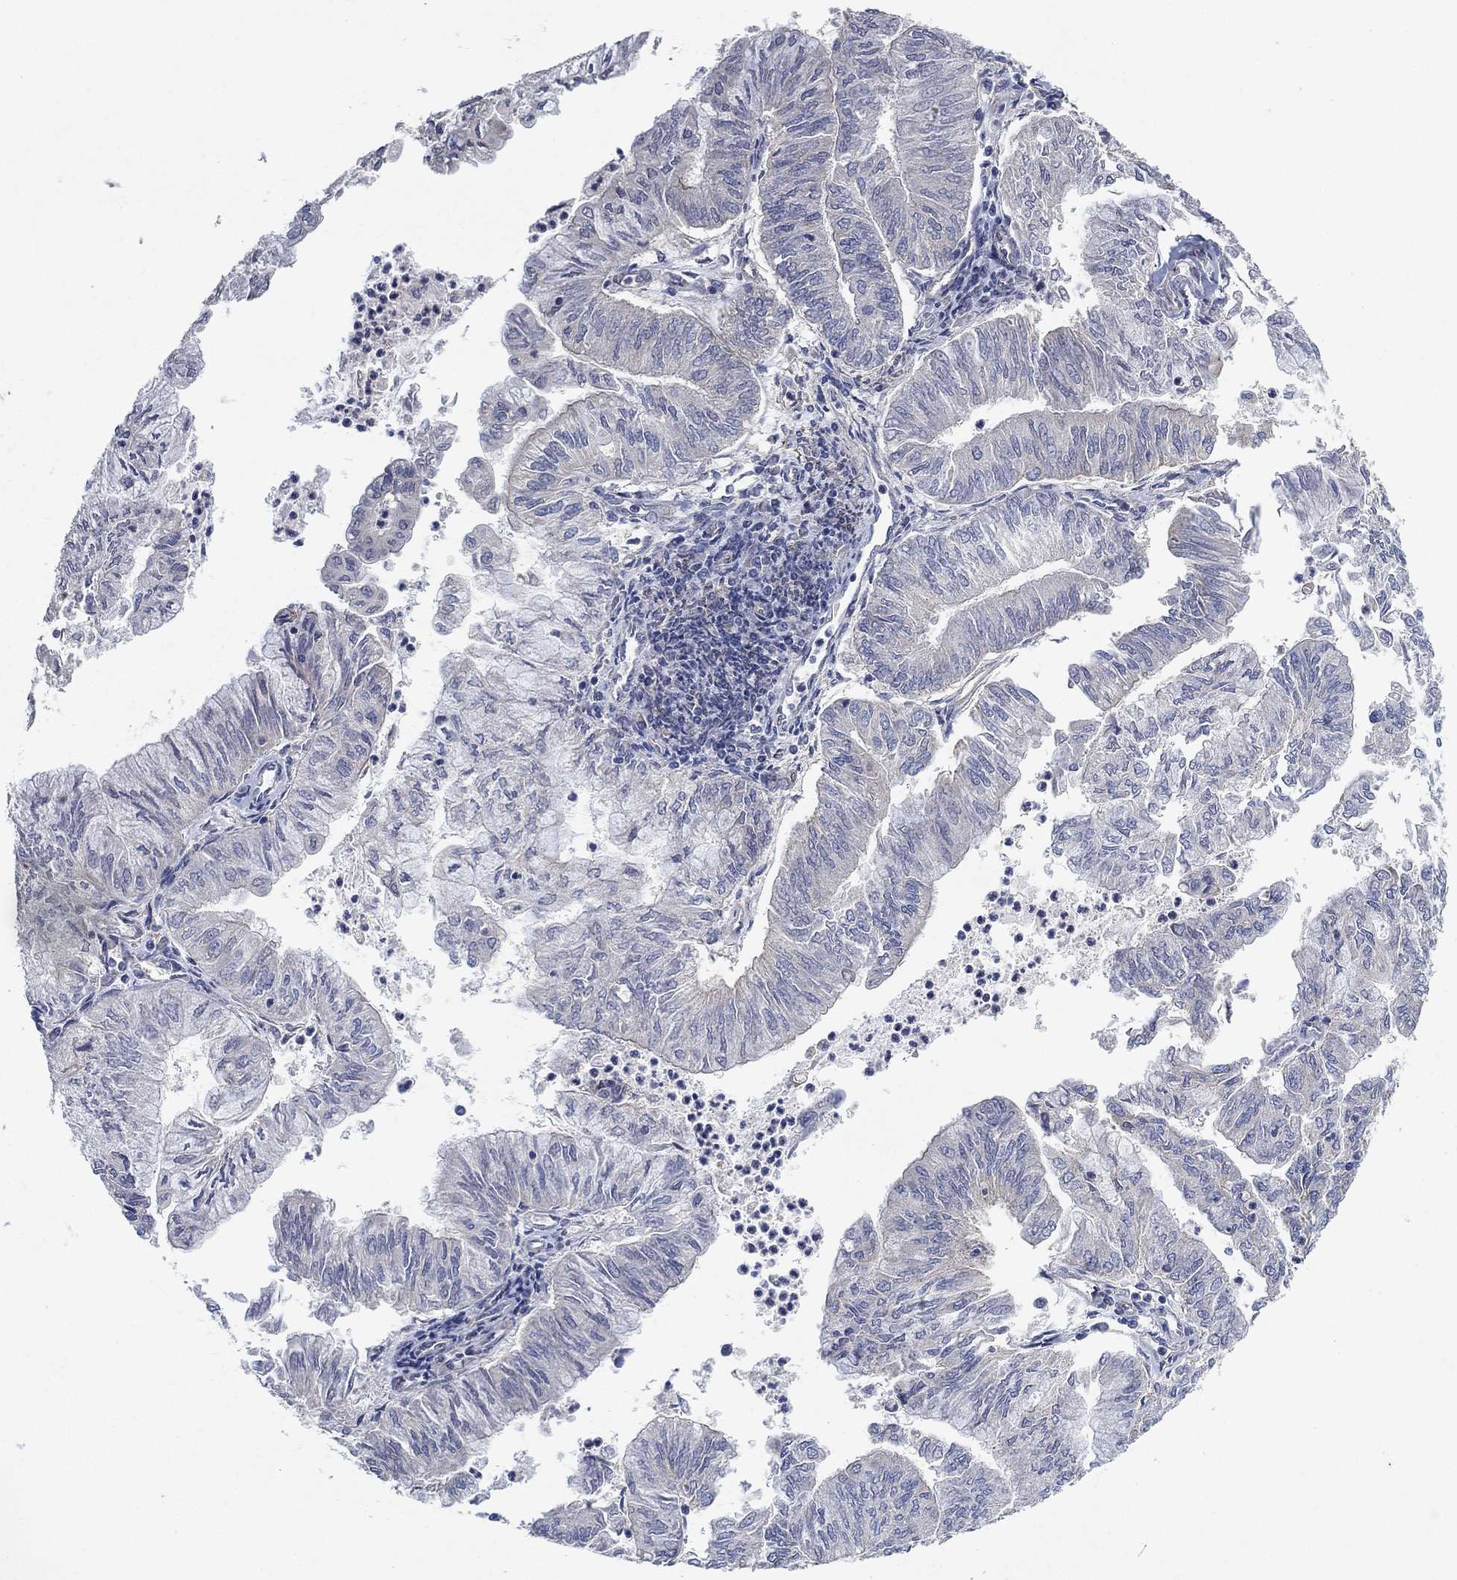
{"staining": {"intensity": "negative", "quantity": "none", "location": "none"}, "tissue": "endometrial cancer", "cell_type": "Tumor cells", "image_type": "cancer", "snomed": [{"axis": "morphology", "description": "Adenocarcinoma, NOS"}, {"axis": "topography", "description": "Endometrium"}], "caption": "Tumor cells are negative for protein expression in human endometrial cancer.", "gene": "MCUR1", "patient": {"sex": "female", "age": 59}}